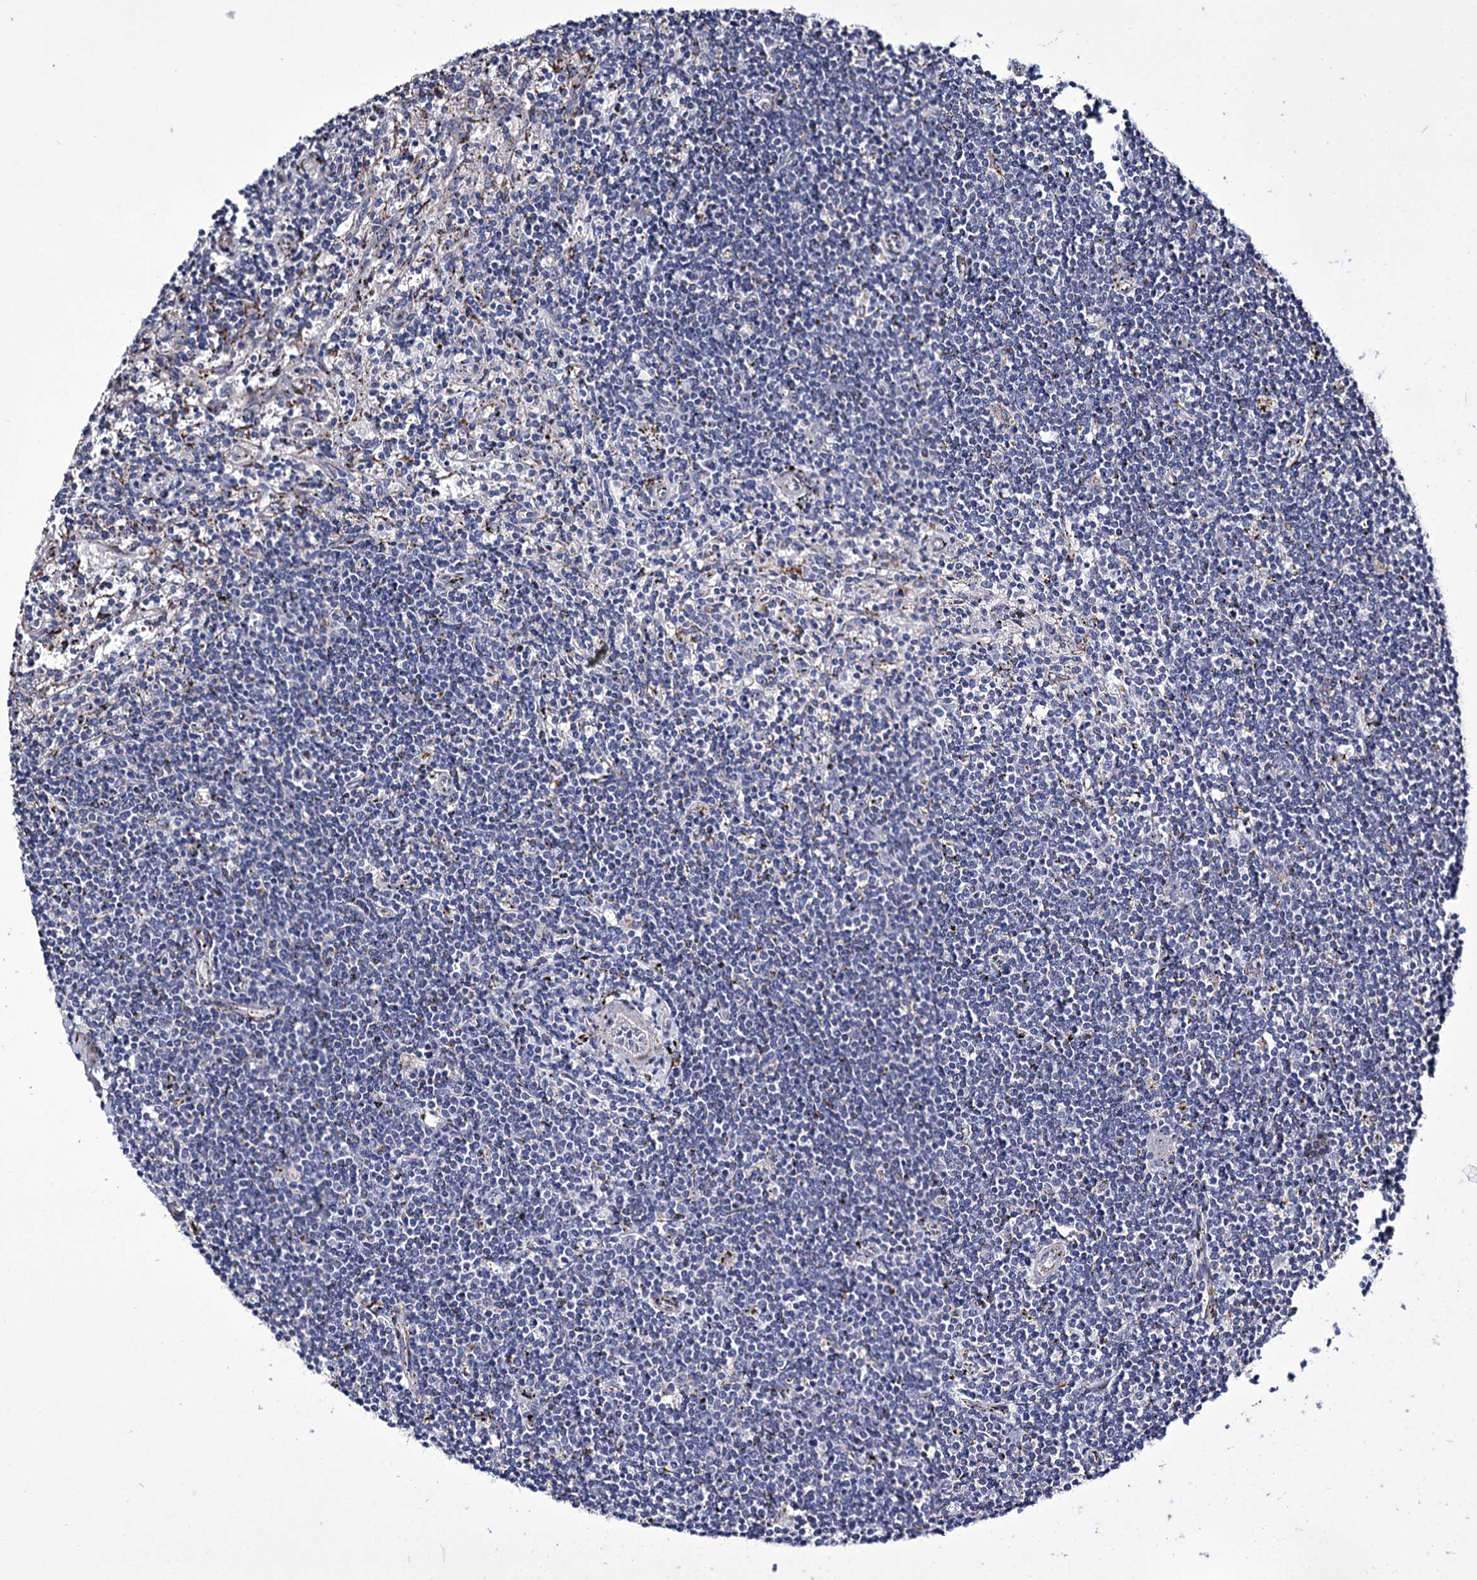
{"staining": {"intensity": "negative", "quantity": "none", "location": "none"}, "tissue": "lymphoma", "cell_type": "Tumor cells", "image_type": "cancer", "snomed": [{"axis": "morphology", "description": "Malignant lymphoma, non-Hodgkin's type, Low grade"}, {"axis": "topography", "description": "Spleen"}], "caption": "DAB immunohistochemical staining of lymphoma shows no significant positivity in tumor cells.", "gene": "TUBGCP5", "patient": {"sex": "male", "age": 76}}